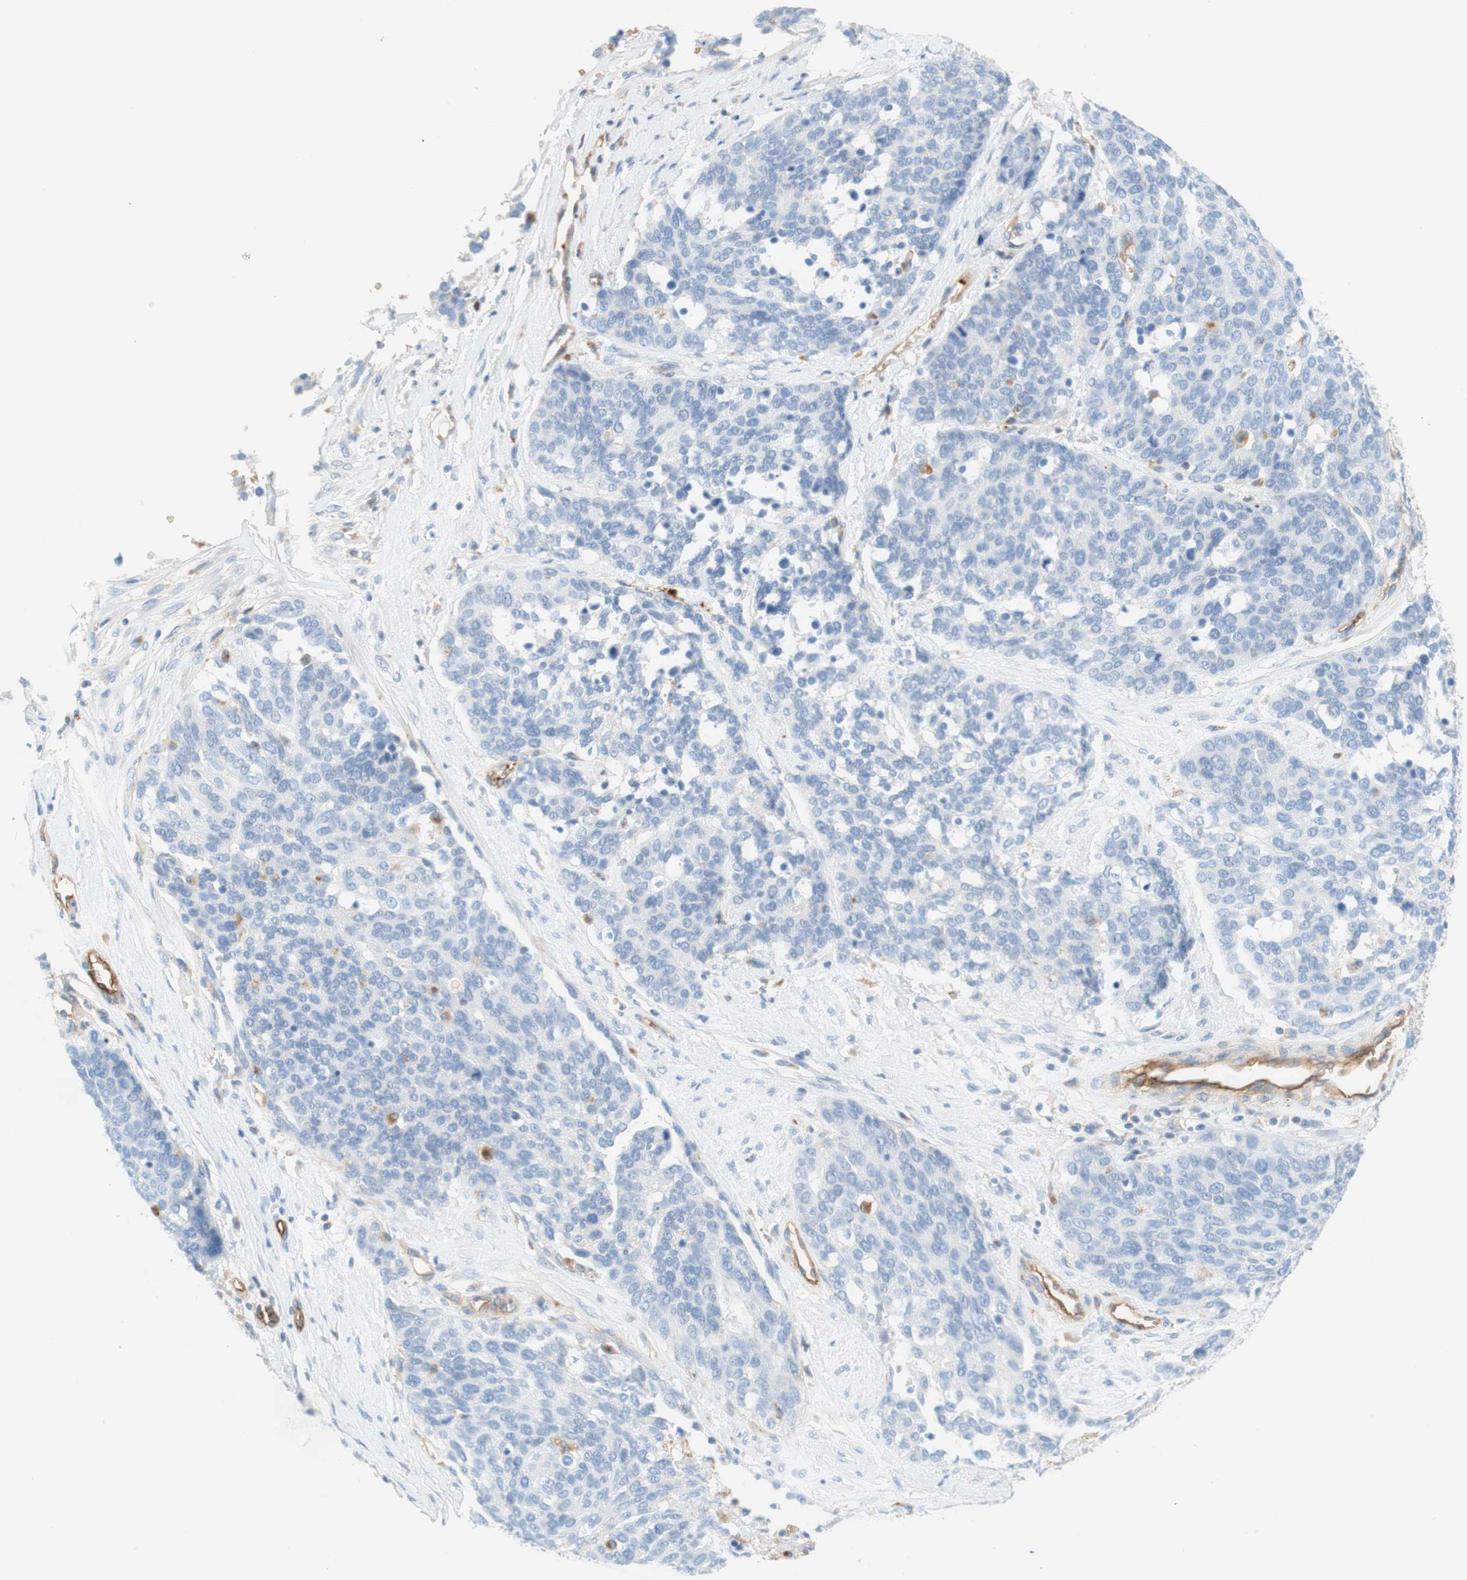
{"staining": {"intensity": "negative", "quantity": "none", "location": "none"}, "tissue": "ovarian cancer", "cell_type": "Tumor cells", "image_type": "cancer", "snomed": [{"axis": "morphology", "description": "Cystadenocarcinoma, serous, NOS"}, {"axis": "topography", "description": "Ovary"}], "caption": "A photomicrograph of ovarian cancer stained for a protein displays no brown staining in tumor cells.", "gene": "STOM", "patient": {"sex": "female", "age": 44}}